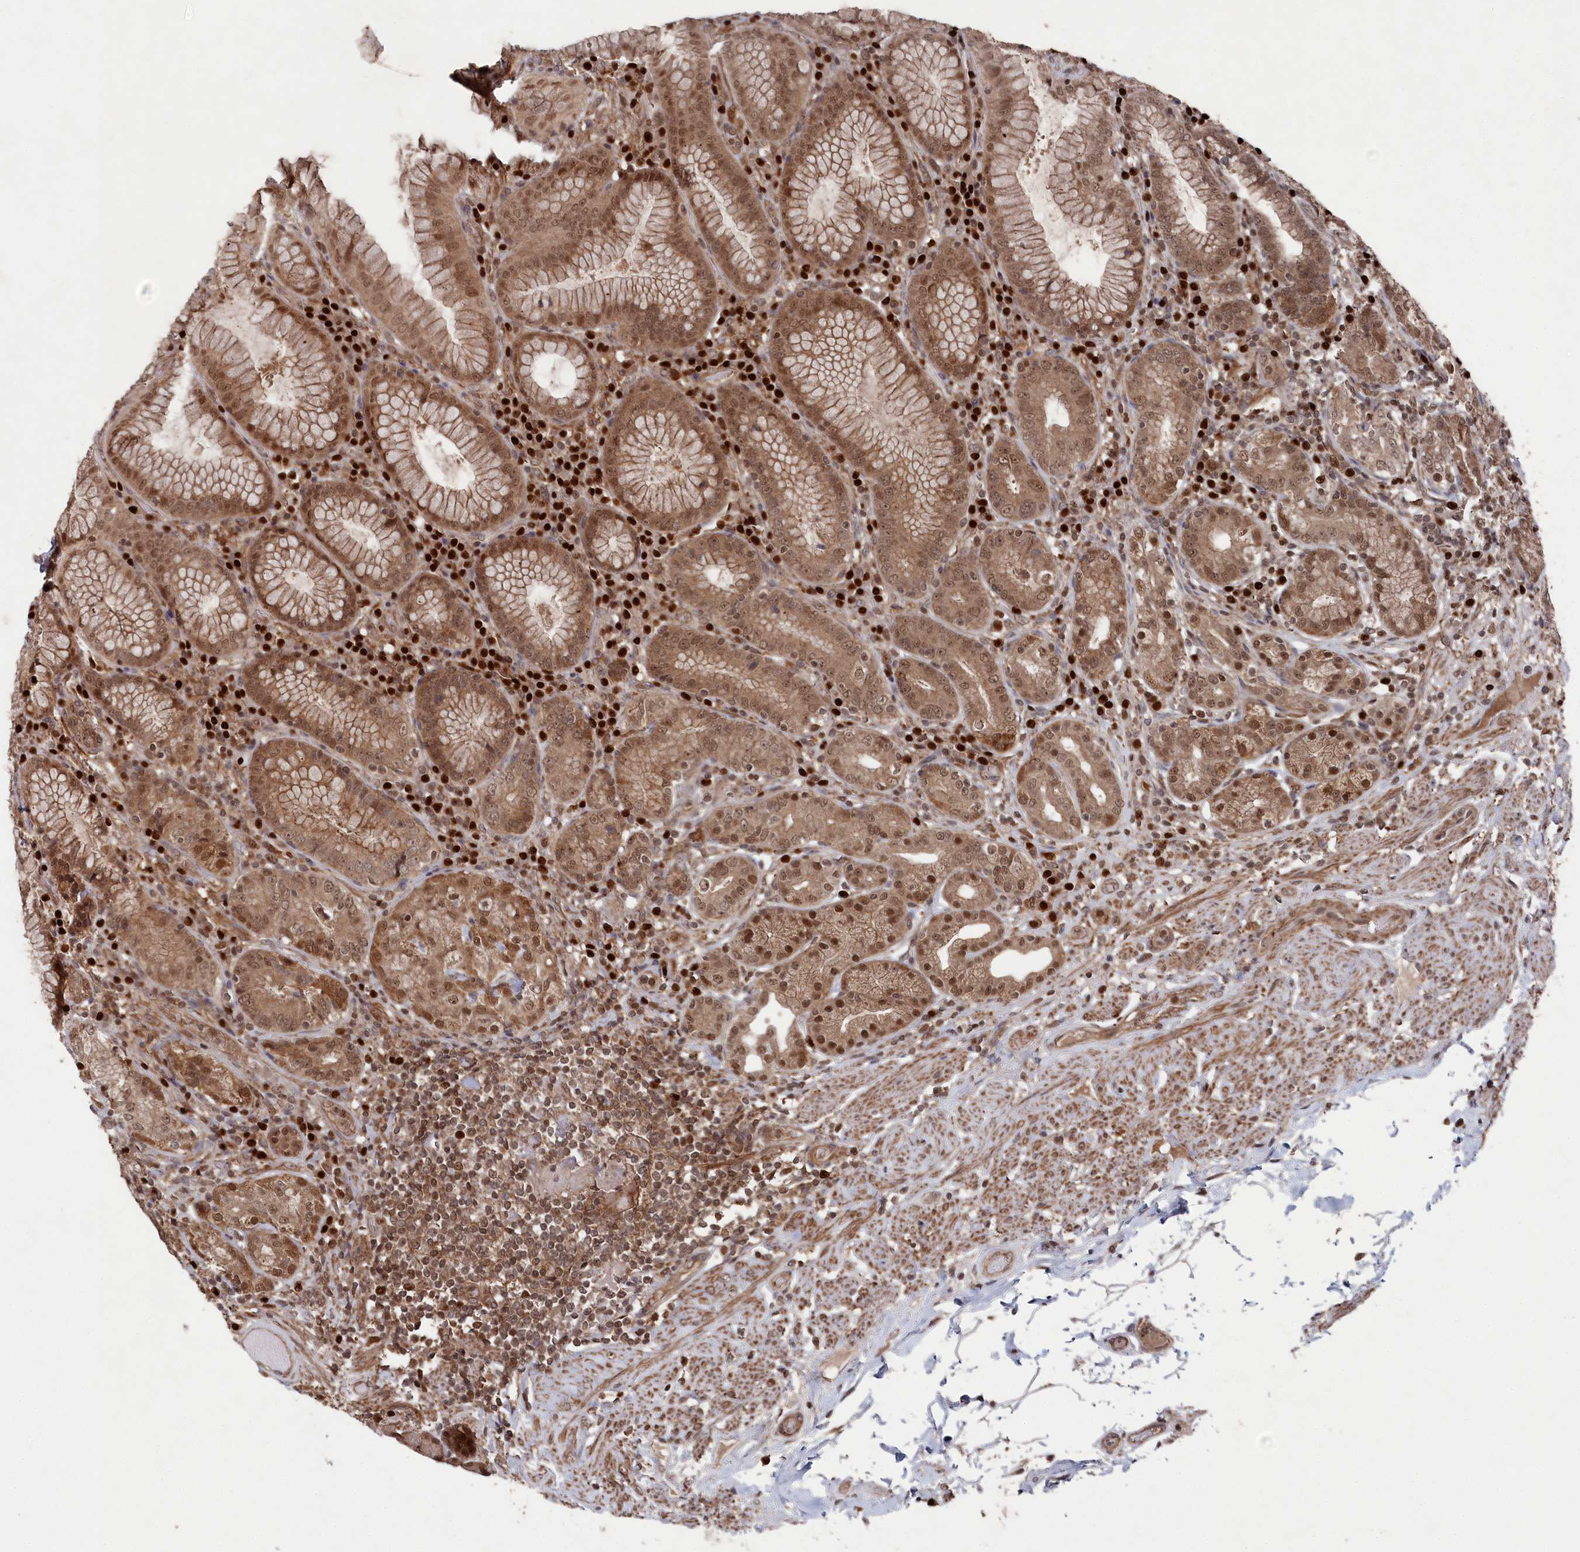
{"staining": {"intensity": "moderate", "quantity": ">75%", "location": "cytoplasmic/membranous,nuclear"}, "tissue": "stomach", "cell_type": "Glandular cells", "image_type": "normal", "snomed": [{"axis": "morphology", "description": "Normal tissue, NOS"}, {"axis": "topography", "description": "Stomach, upper"}, {"axis": "topography", "description": "Stomach, lower"}], "caption": "Benign stomach demonstrates moderate cytoplasmic/membranous,nuclear staining in about >75% of glandular cells, visualized by immunohistochemistry.", "gene": "BORCS7", "patient": {"sex": "female", "age": 76}}